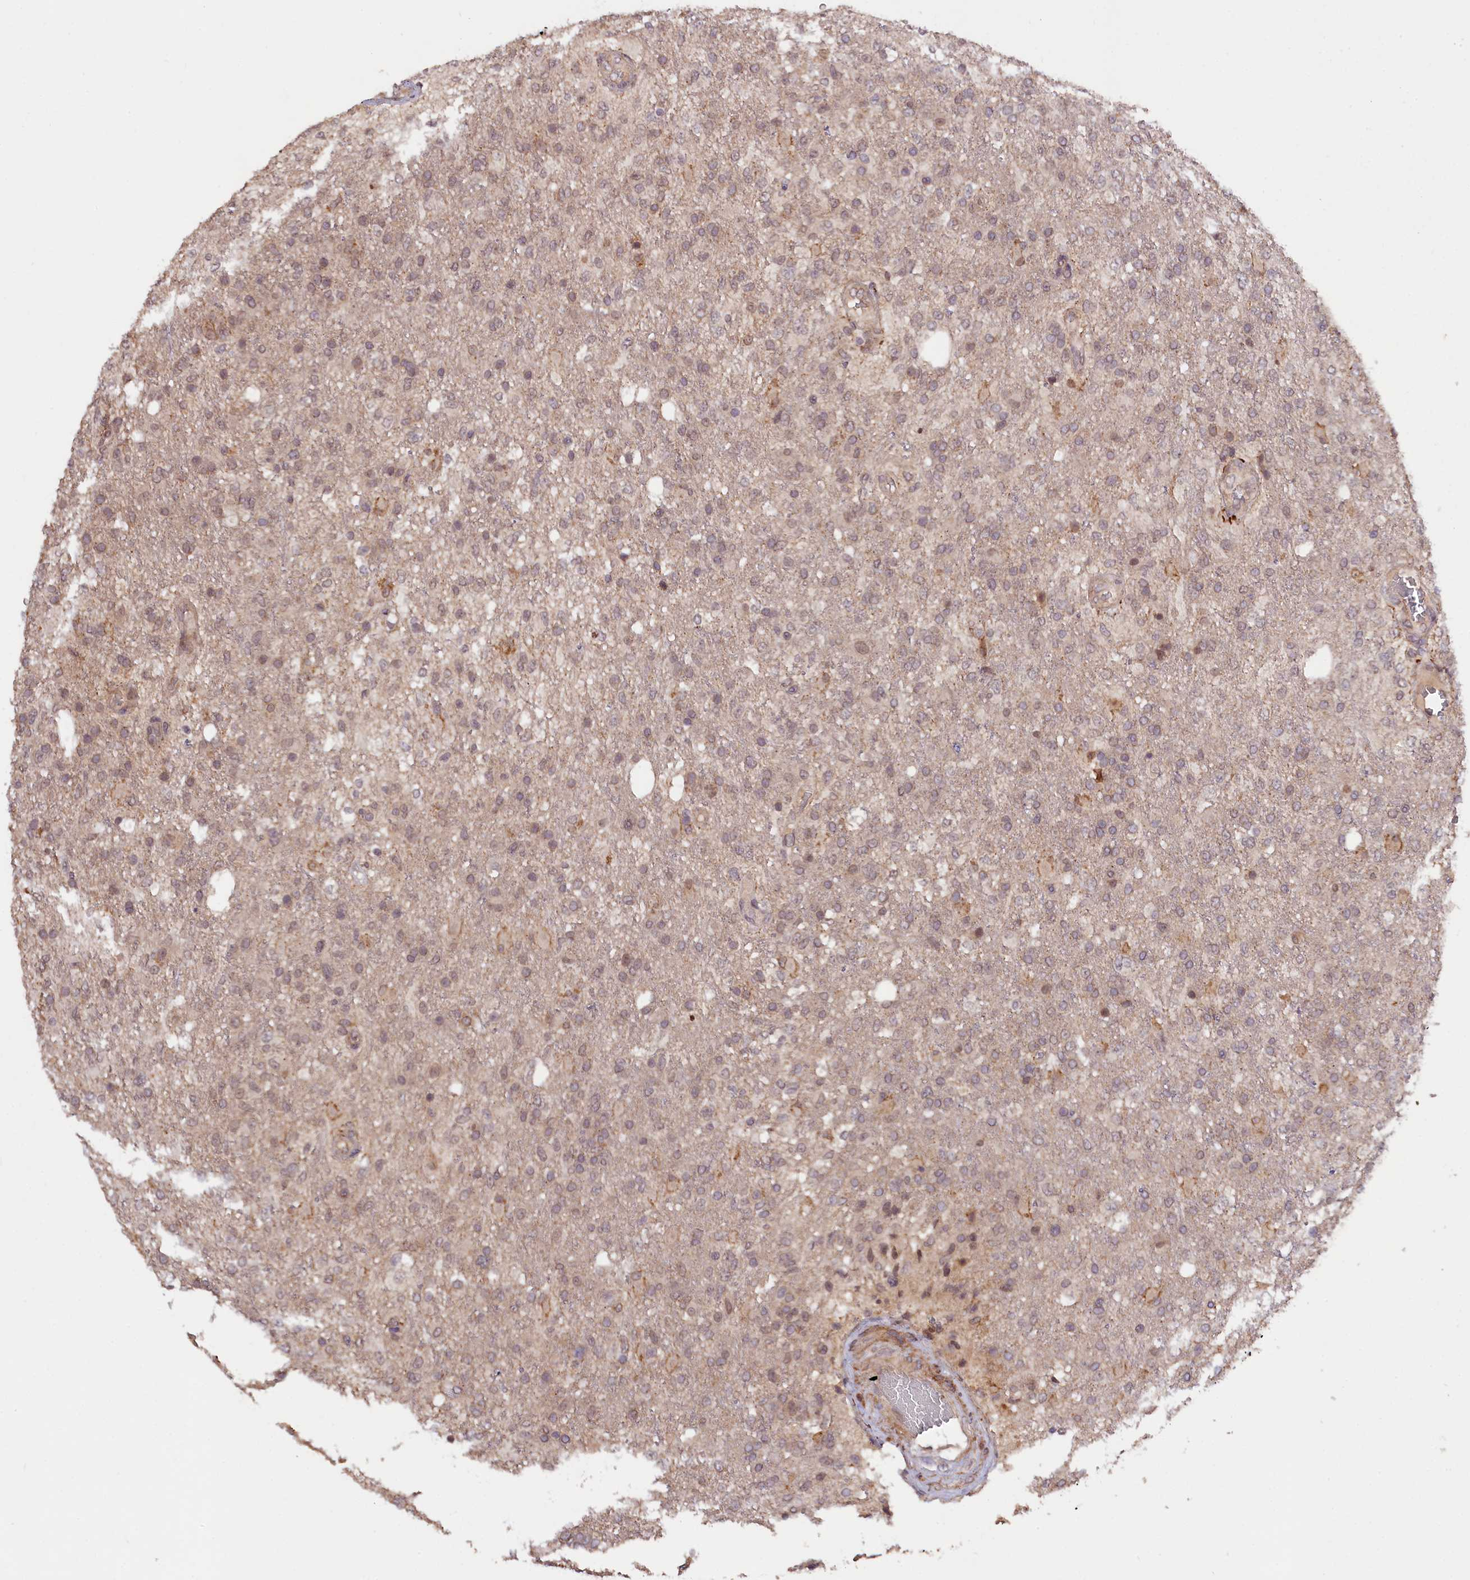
{"staining": {"intensity": "weak", "quantity": "25%-75%", "location": "cytoplasmic/membranous"}, "tissue": "glioma", "cell_type": "Tumor cells", "image_type": "cancer", "snomed": [{"axis": "morphology", "description": "Glioma, malignant, High grade"}, {"axis": "topography", "description": "Brain"}], "caption": "Glioma tissue shows weak cytoplasmic/membranous positivity in approximately 25%-75% of tumor cells, visualized by immunohistochemistry.", "gene": "ZNF480", "patient": {"sex": "female", "age": 74}}